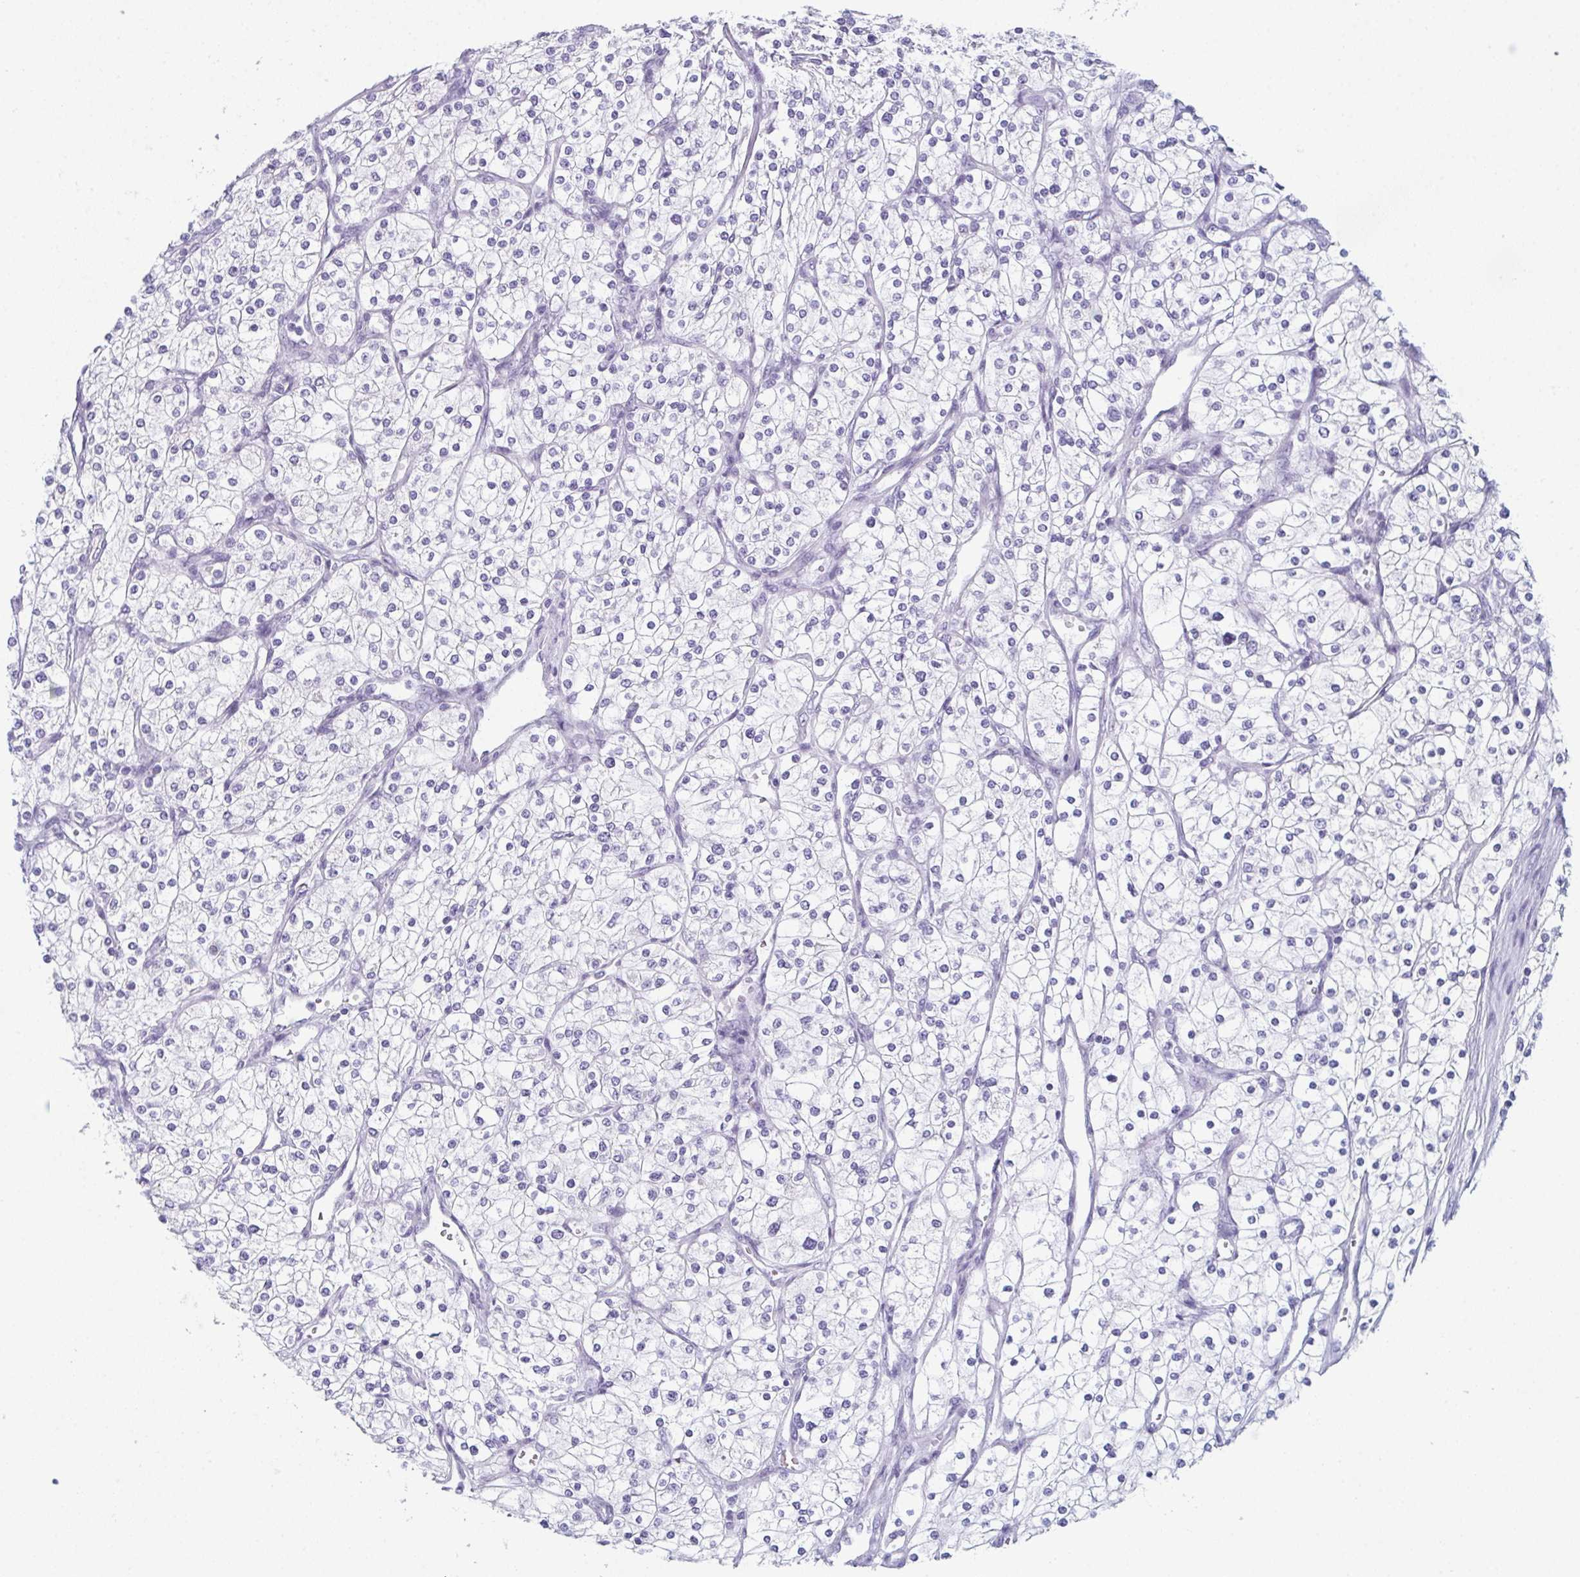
{"staining": {"intensity": "negative", "quantity": "none", "location": "none"}, "tissue": "renal cancer", "cell_type": "Tumor cells", "image_type": "cancer", "snomed": [{"axis": "morphology", "description": "Adenocarcinoma, NOS"}, {"axis": "topography", "description": "Kidney"}], "caption": "Tumor cells show no significant expression in renal adenocarcinoma.", "gene": "ENKUR", "patient": {"sex": "male", "age": 80}}